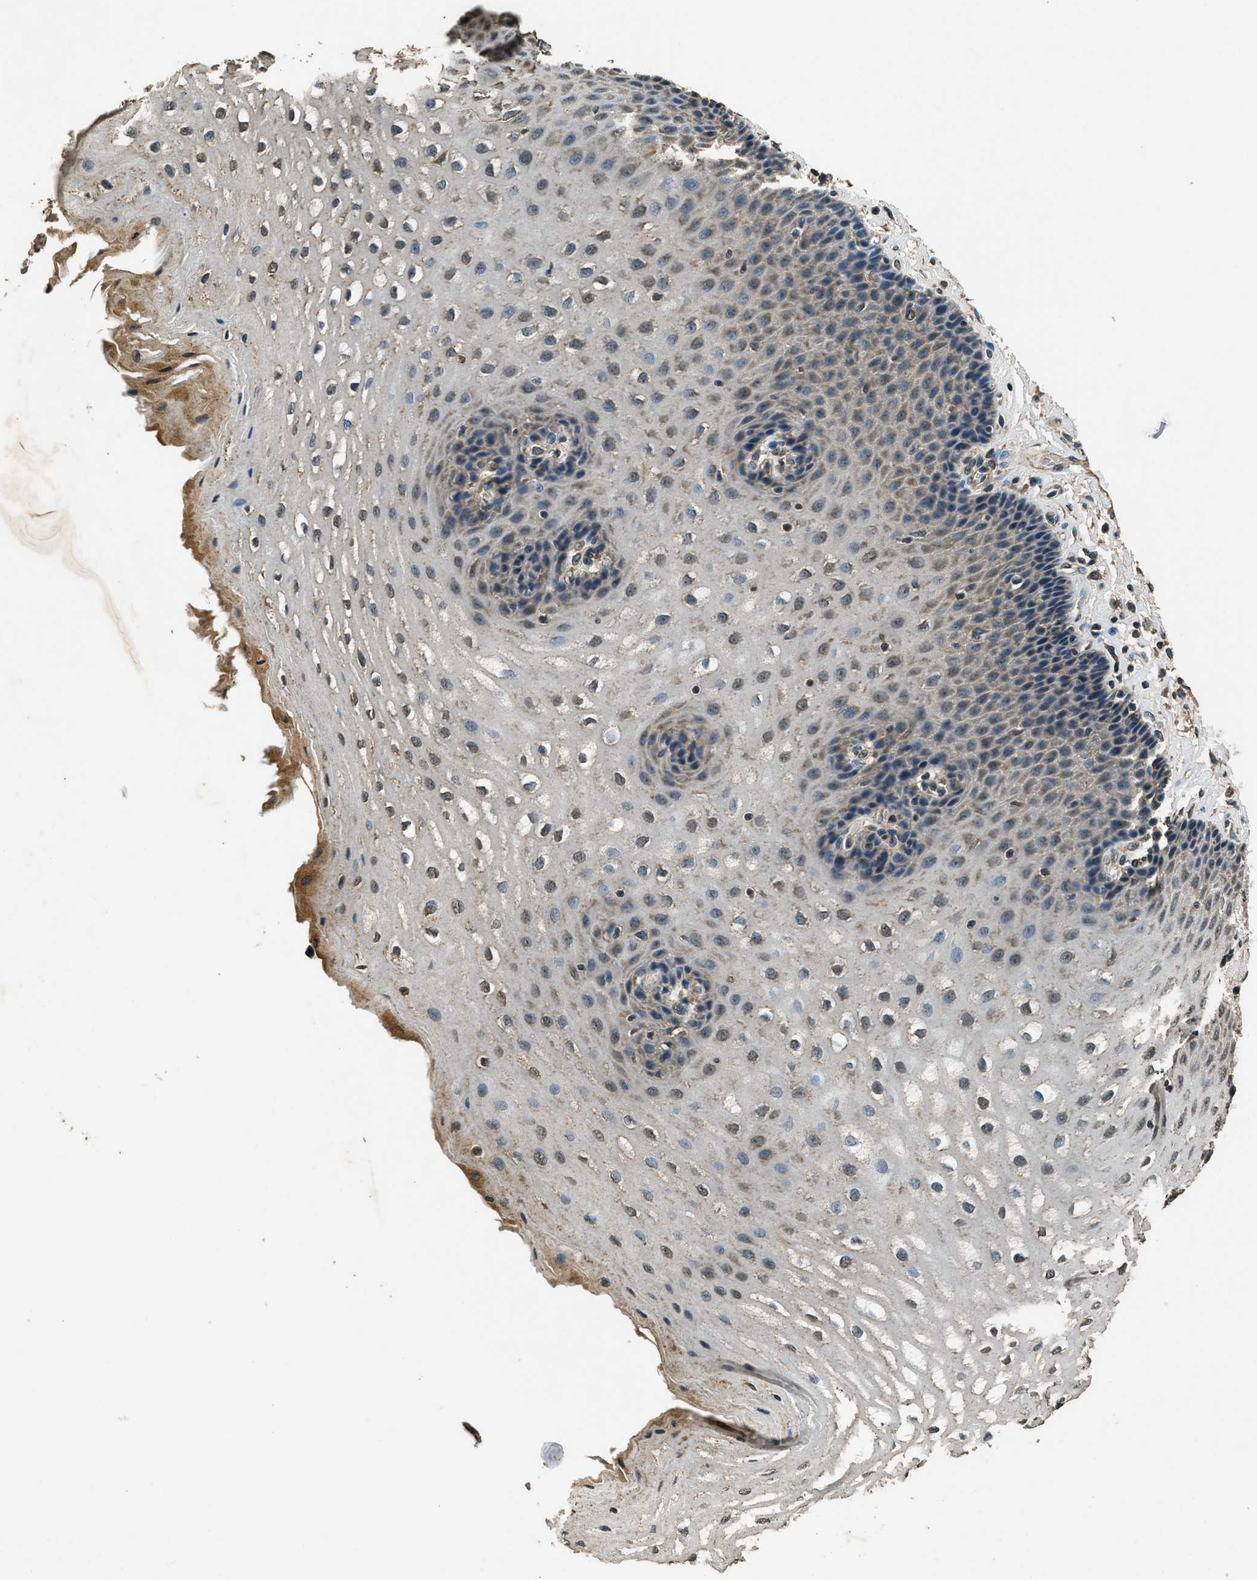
{"staining": {"intensity": "weak", "quantity": "<25%", "location": "cytoplasmic/membranous"}, "tissue": "esophagus", "cell_type": "Squamous epithelial cells", "image_type": "normal", "snomed": [{"axis": "morphology", "description": "Normal tissue, NOS"}, {"axis": "topography", "description": "Esophagus"}], "caption": "Human esophagus stained for a protein using immunohistochemistry (IHC) displays no expression in squamous epithelial cells.", "gene": "SALL3", "patient": {"sex": "male", "age": 54}}